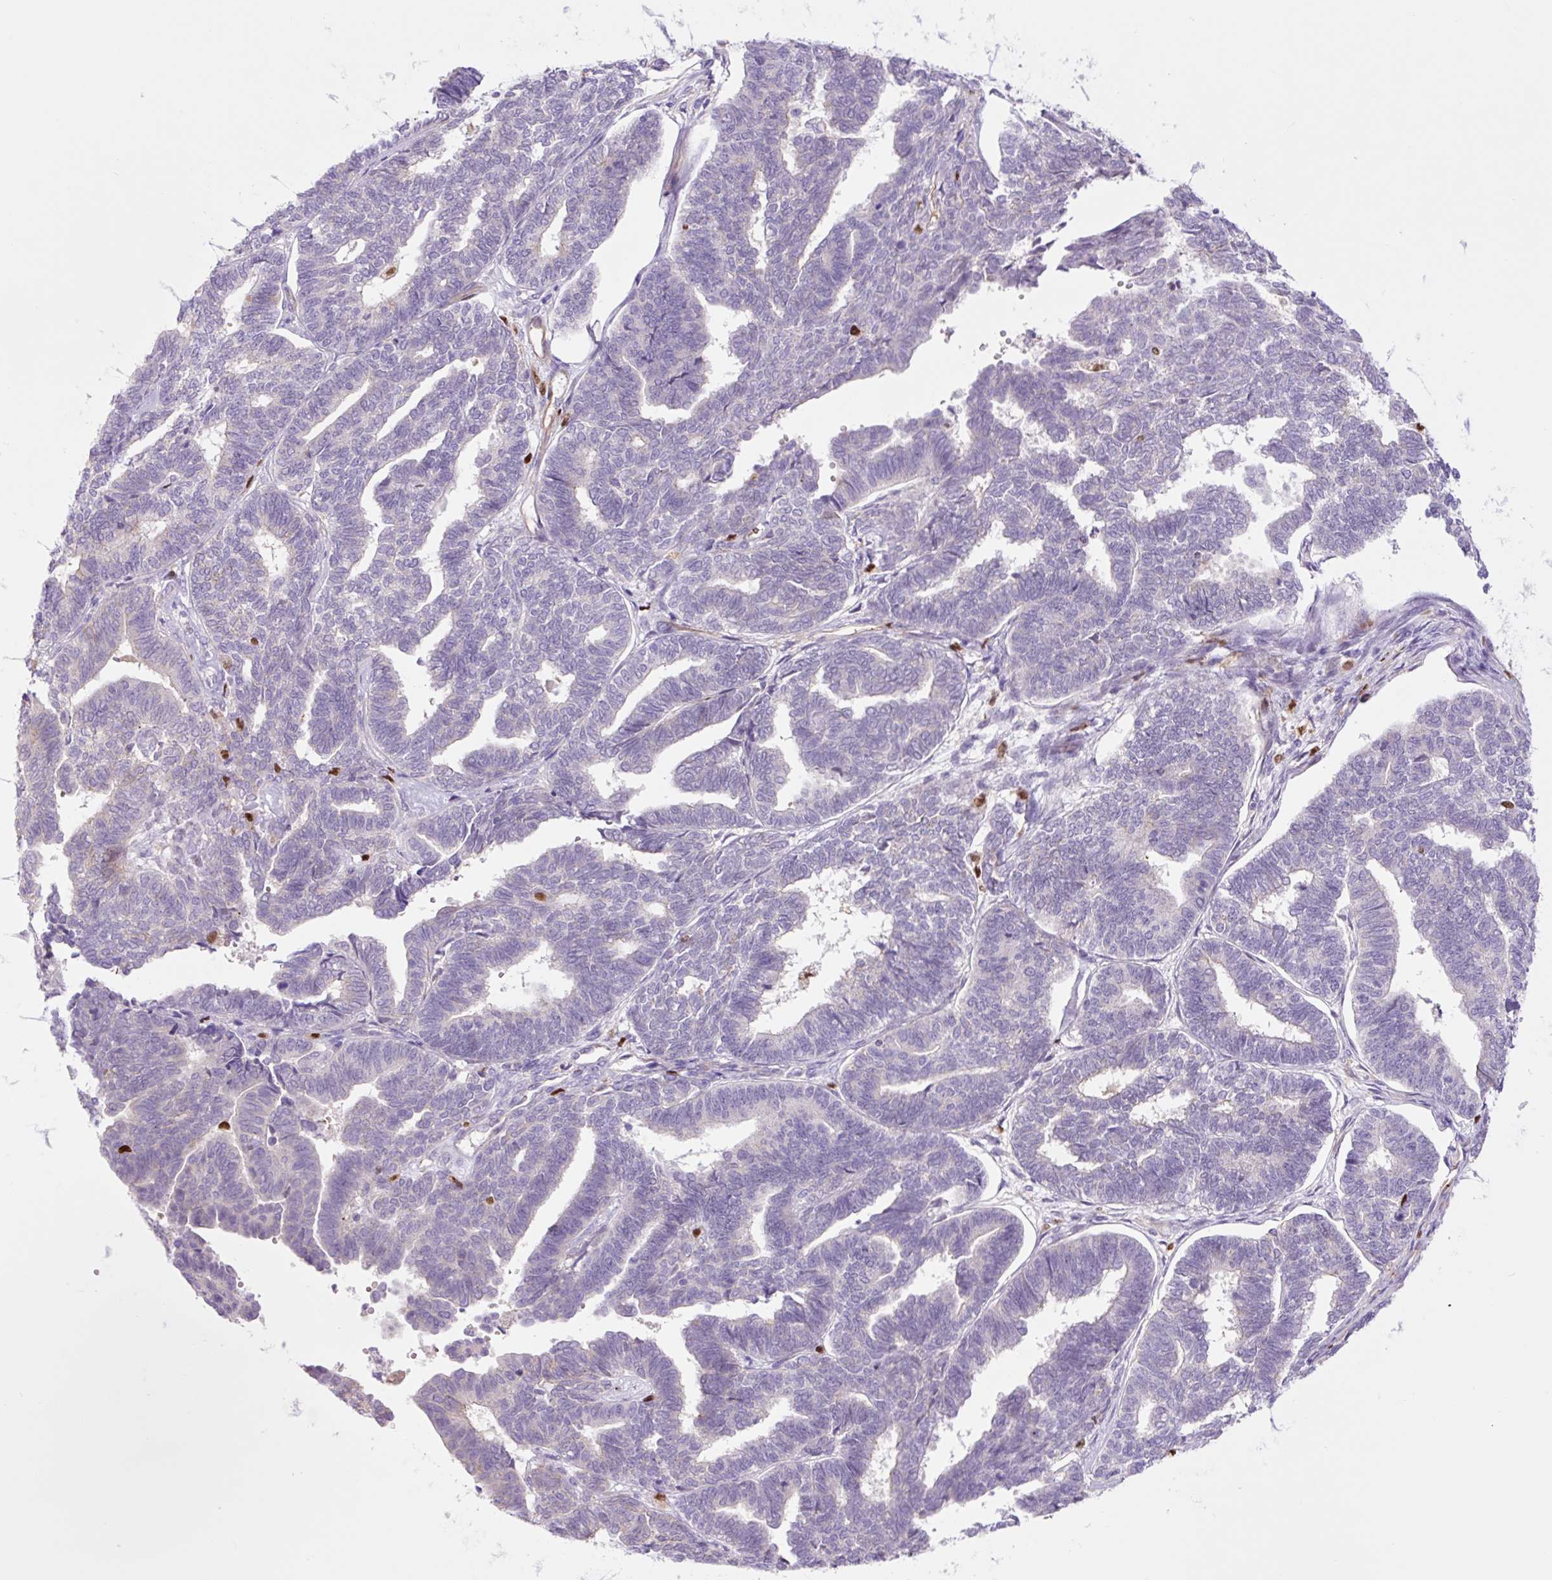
{"staining": {"intensity": "negative", "quantity": "none", "location": "none"}, "tissue": "endometrial cancer", "cell_type": "Tumor cells", "image_type": "cancer", "snomed": [{"axis": "morphology", "description": "Adenocarcinoma, NOS"}, {"axis": "topography", "description": "Endometrium"}], "caption": "The micrograph demonstrates no significant expression in tumor cells of endometrial adenocarcinoma.", "gene": "SPI1", "patient": {"sex": "female", "age": 70}}